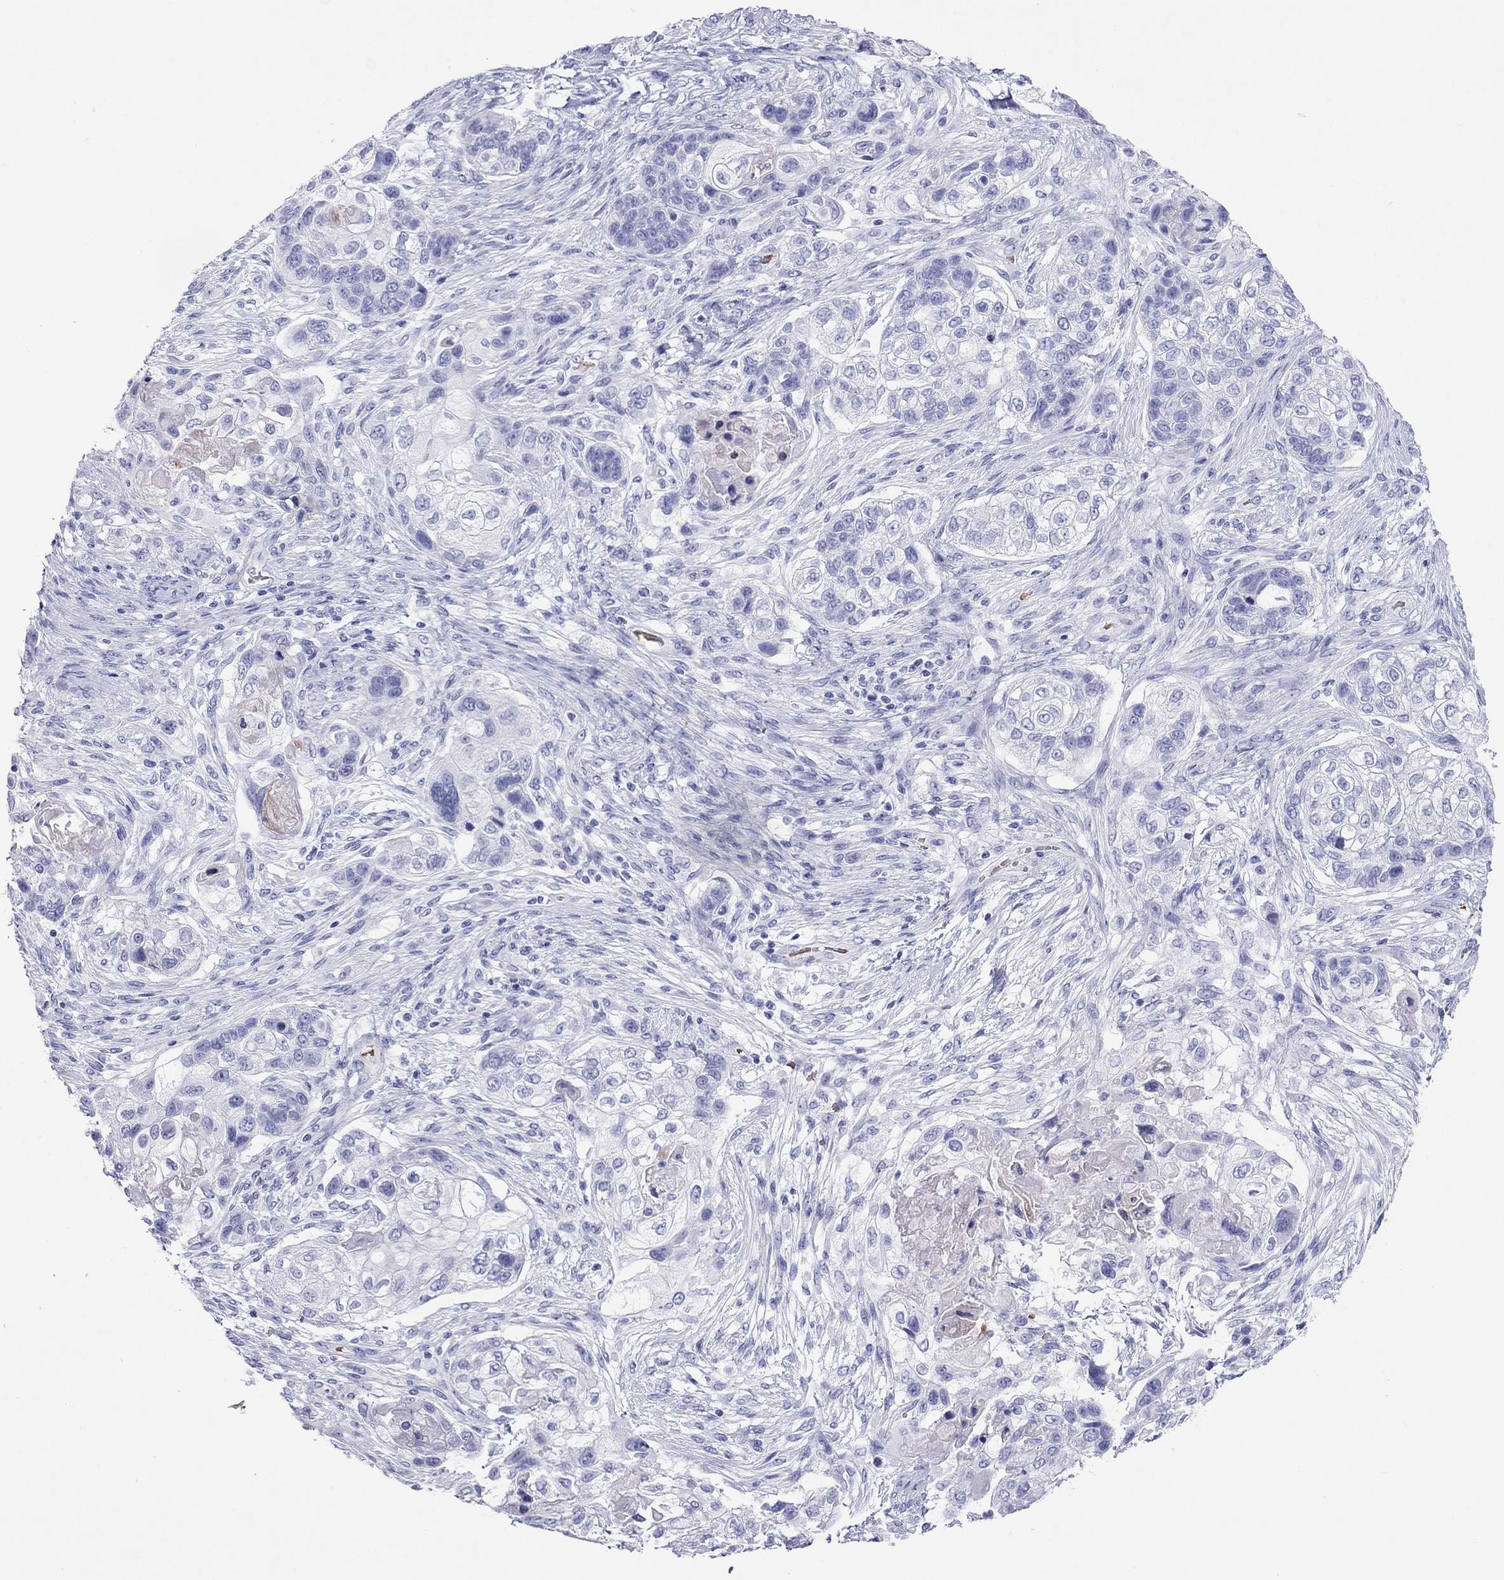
{"staining": {"intensity": "negative", "quantity": "none", "location": "none"}, "tissue": "lung cancer", "cell_type": "Tumor cells", "image_type": "cancer", "snomed": [{"axis": "morphology", "description": "Squamous cell carcinoma, NOS"}, {"axis": "topography", "description": "Lung"}], "caption": "The image demonstrates no staining of tumor cells in lung cancer. (DAB (3,3'-diaminobenzidine) immunohistochemistry with hematoxylin counter stain).", "gene": "PTPRN", "patient": {"sex": "male", "age": 69}}